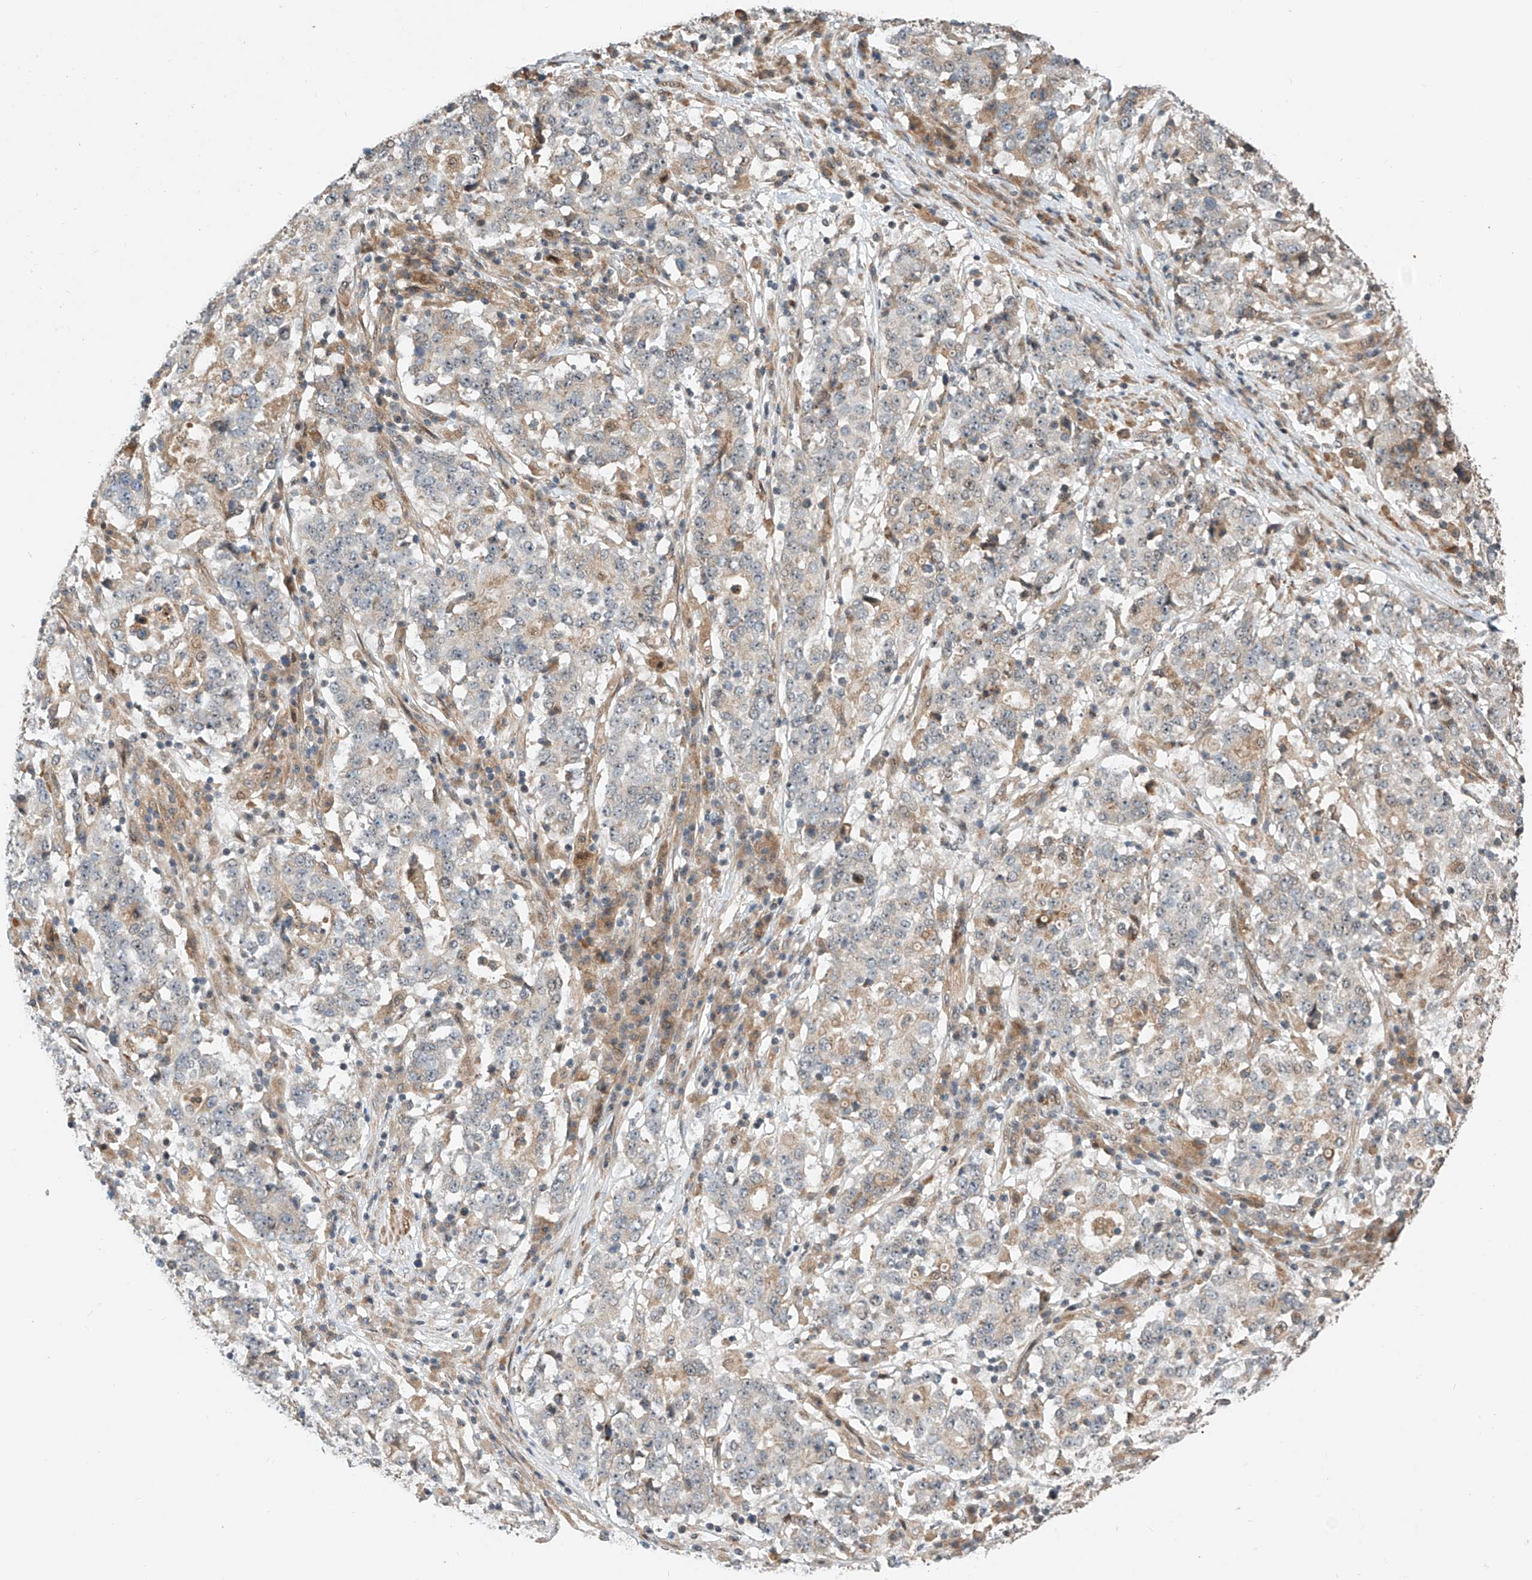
{"staining": {"intensity": "negative", "quantity": "none", "location": "none"}, "tissue": "stomach cancer", "cell_type": "Tumor cells", "image_type": "cancer", "snomed": [{"axis": "morphology", "description": "Adenocarcinoma, NOS"}, {"axis": "topography", "description": "Stomach"}], "caption": "Protein analysis of stomach cancer demonstrates no significant staining in tumor cells.", "gene": "CPAMD8", "patient": {"sex": "male", "age": 59}}